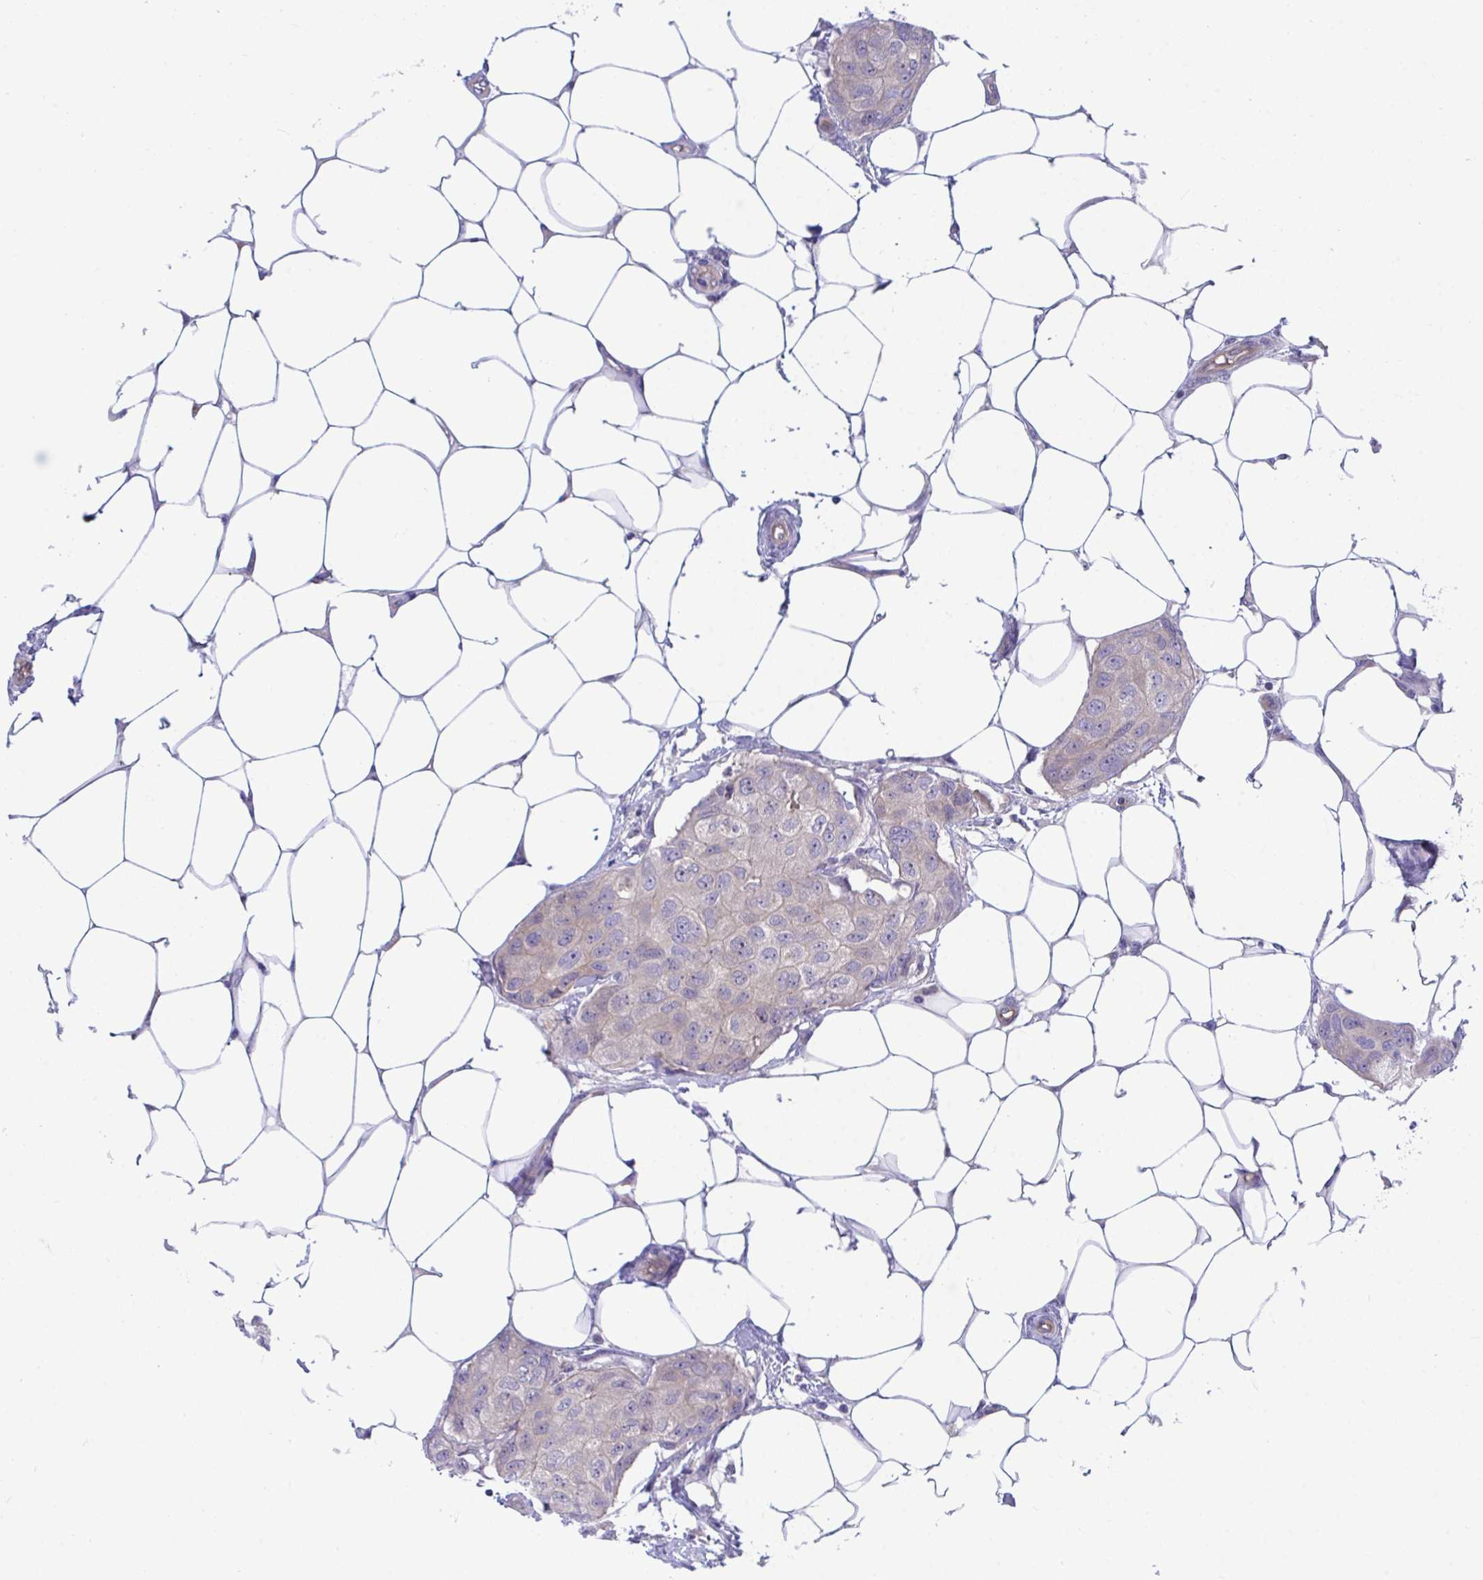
{"staining": {"intensity": "weak", "quantity": ">75%", "location": "cytoplasmic/membranous"}, "tissue": "breast cancer", "cell_type": "Tumor cells", "image_type": "cancer", "snomed": [{"axis": "morphology", "description": "Duct carcinoma"}, {"axis": "topography", "description": "Breast"}, {"axis": "topography", "description": "Lymph node"}], "caption": "Immunohistochemistry micrograph of intraductal carcinoma (breast) stained for a protein (brown), which displays low levels of weak cytoplasmic/membranous expression in approximately >75% of tumor cells.", "gene": "CENPQ", "patient": {"sex": "female", "age": 80}}